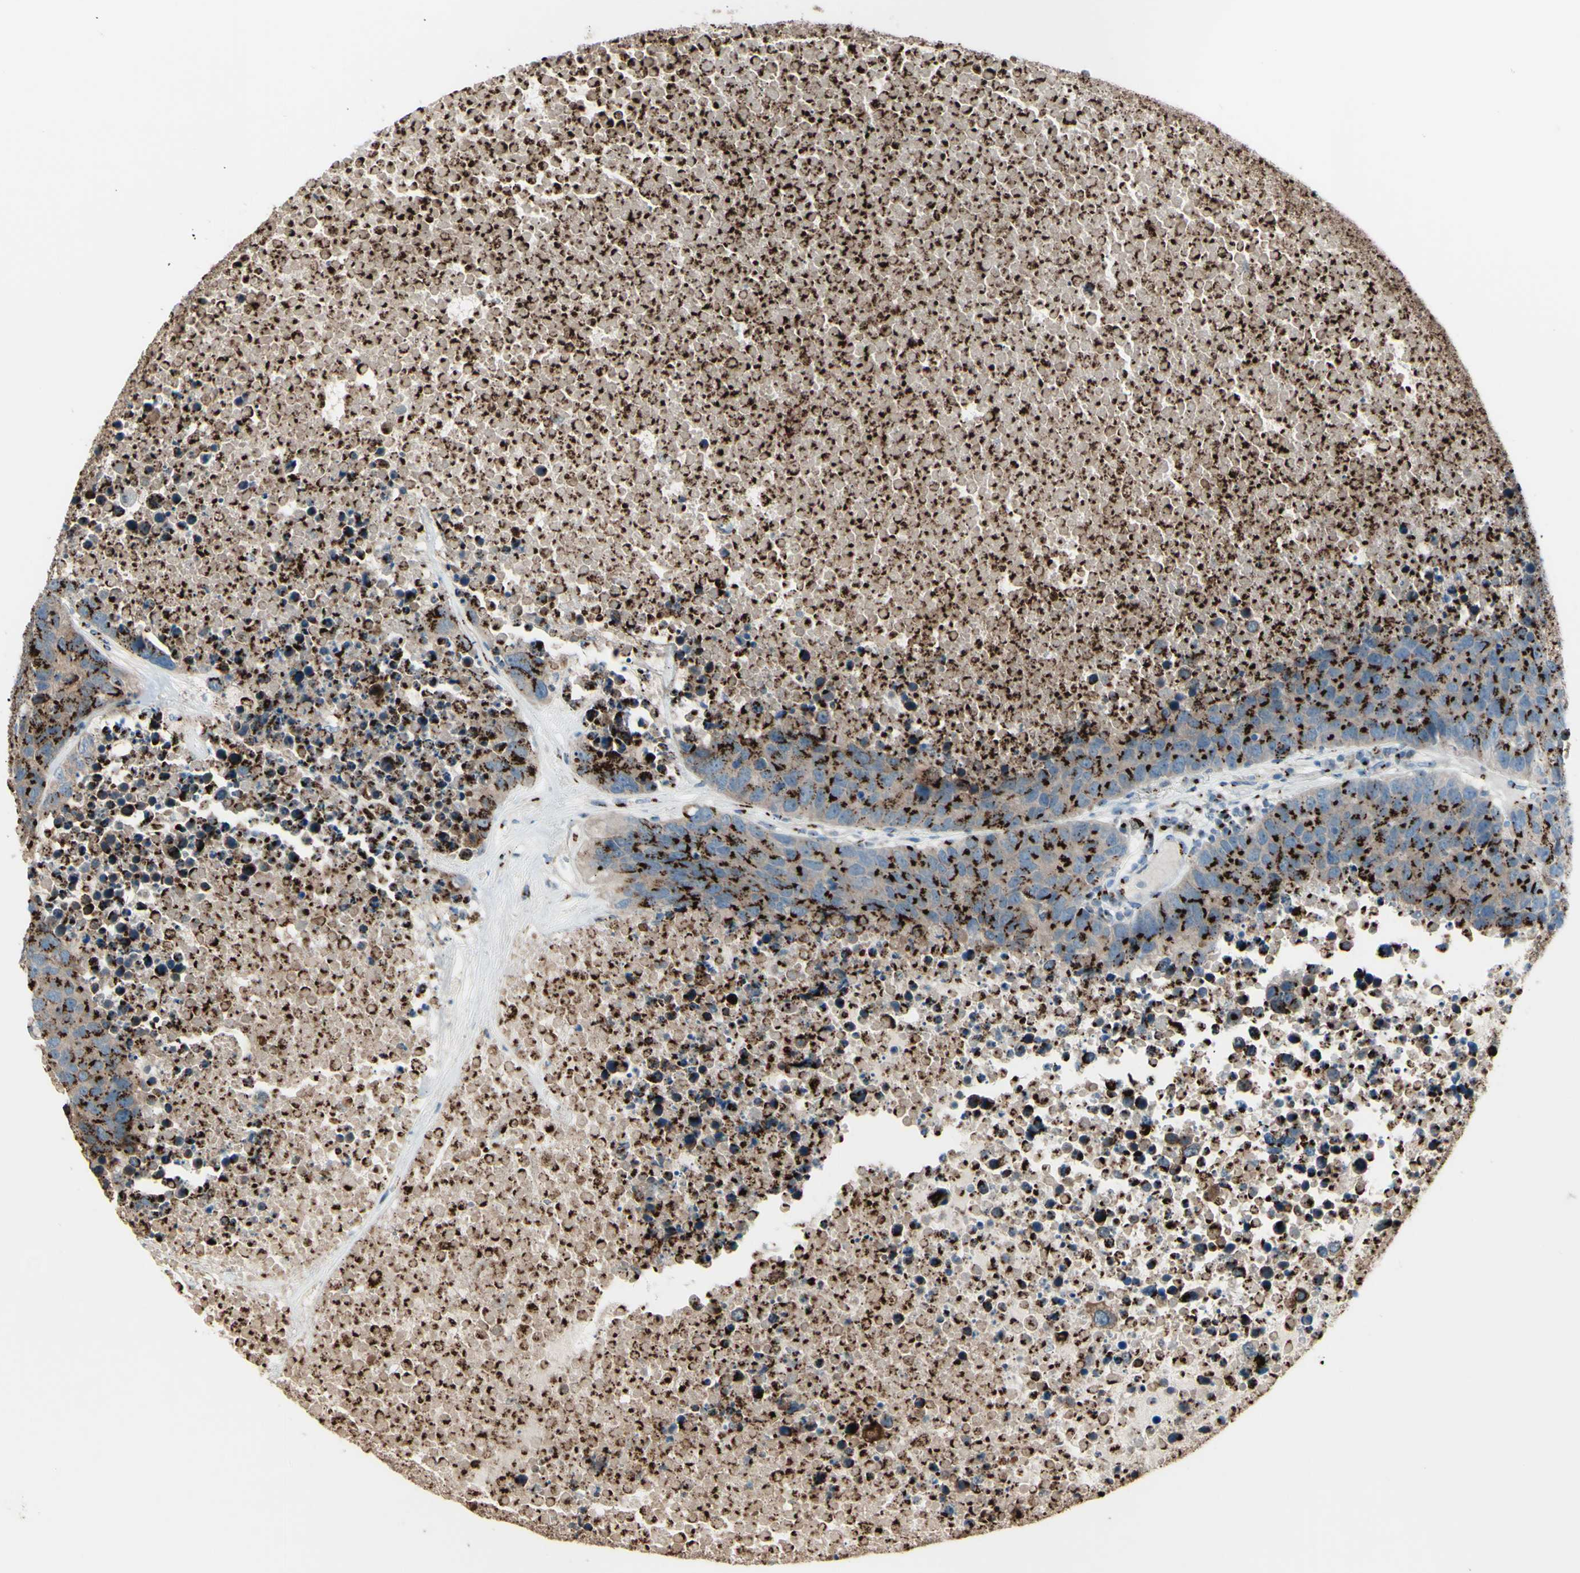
{"staining": {"intensity": "strong", "quantity": ">75%", "location": "cytoplasmic/membranous"}, "tissue": "carcinoid", "cell_type": "Tumor cells", "image_type": "cancer", "snomed": [{"axis": "morphology", "description": "Carcinoid, malignant, NOS"}, {"axis": "topography", "description": "Lung"}], "caption": "A photomicrograph of carcinoid stained for a protein demonstrates strong cytoplasmic/membranous brown staining in tumor cells.", "gene": "BPNT2", "patient": {"sex": "male", "age": 60}}